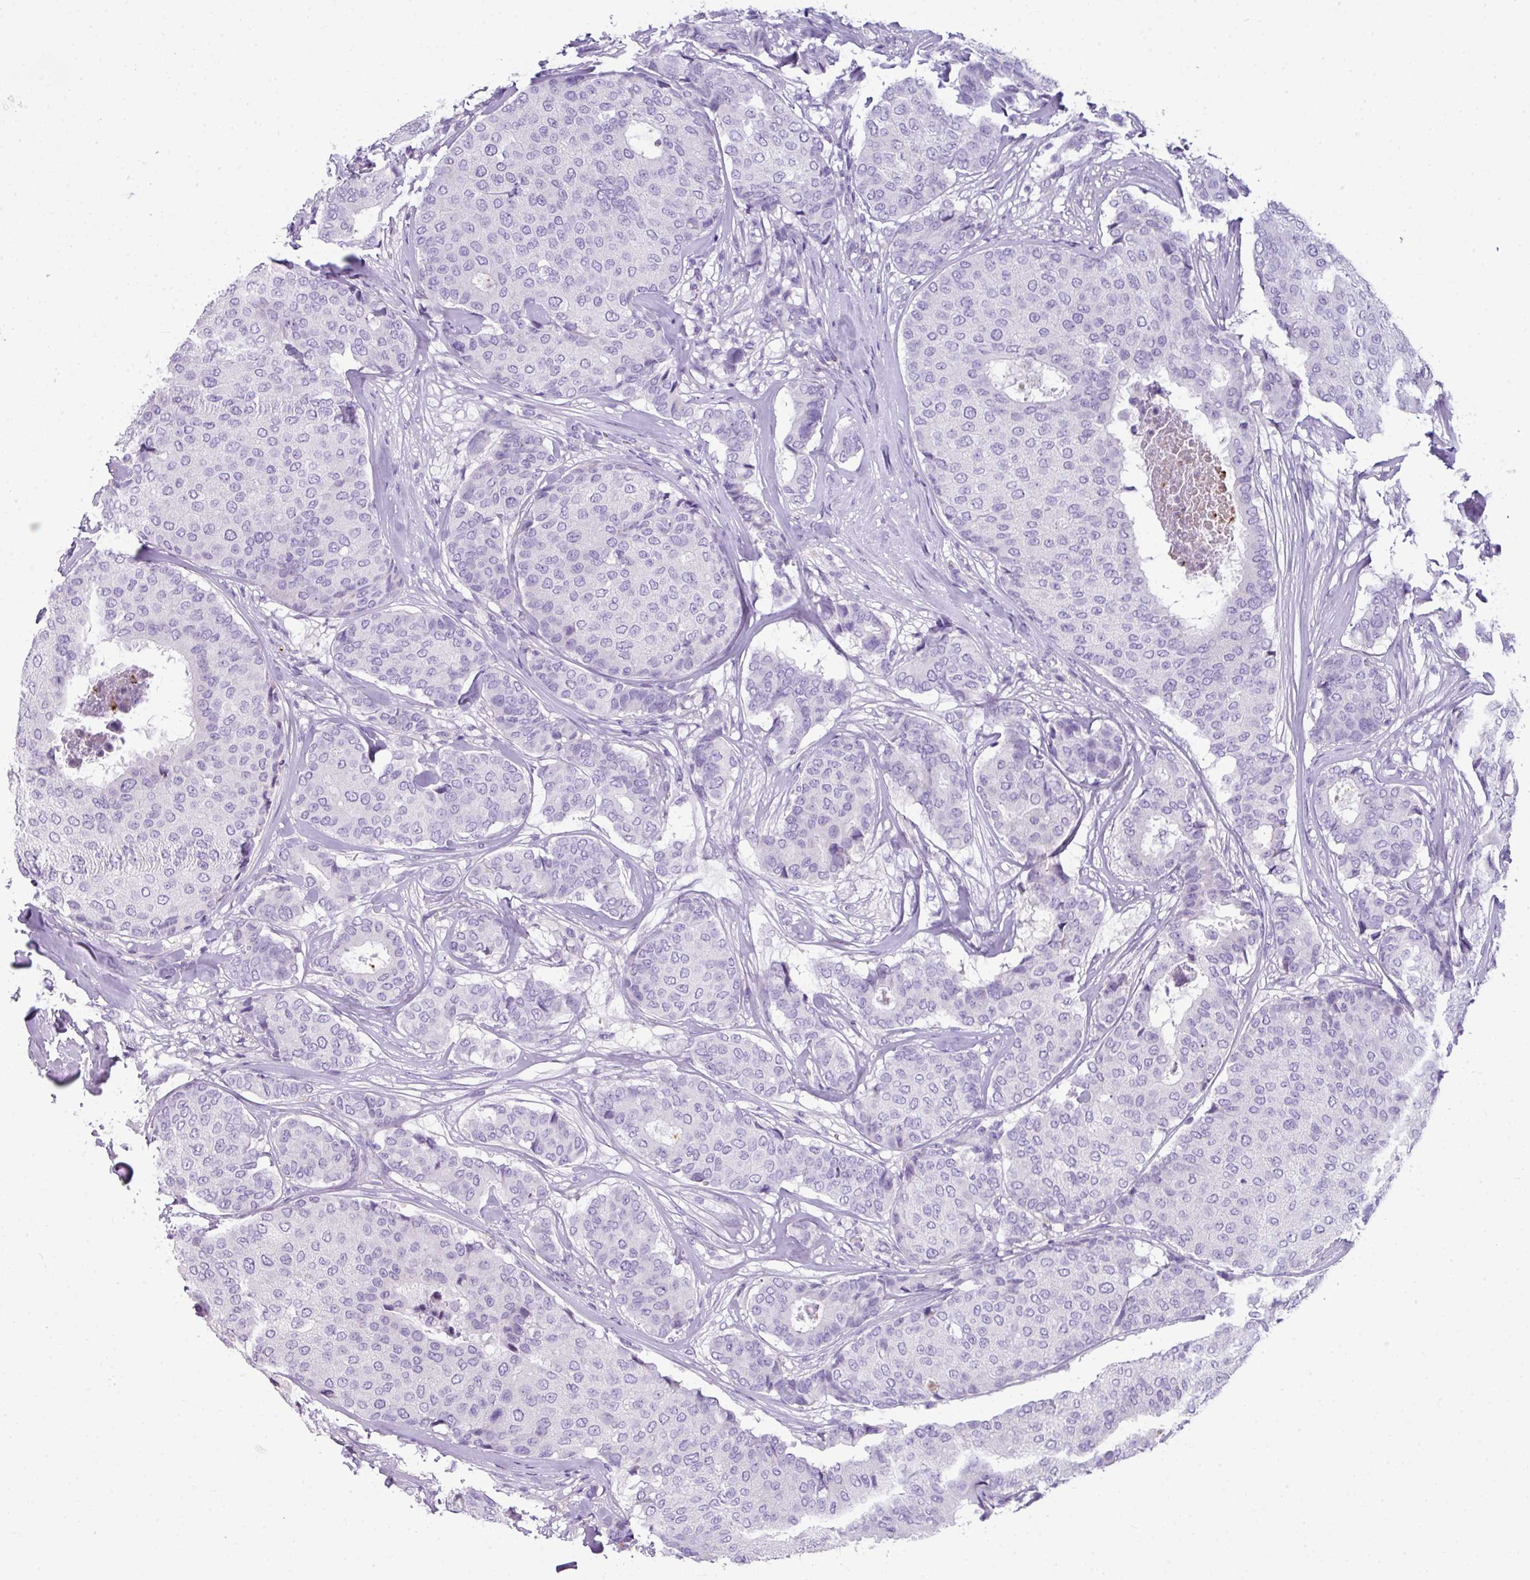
{"staining": {"intensity": "negative", "quantity": "none", "location": "none"}, "tissue": "breast cancer", "cell_type": "Tumor cells", "image_type": "cancer", "snomed": [{"axis": "morphology", "description": "Duct carcinoma"}, {"axis": "topography", "description": "Breast"}], "caption": "An immunohistochemistry micrograph of breast cancer is shown. There is no staining in tumor cells of breast cancer.", "gene": "ZNF568", "patient": {"sex": "female", "age": 75}}